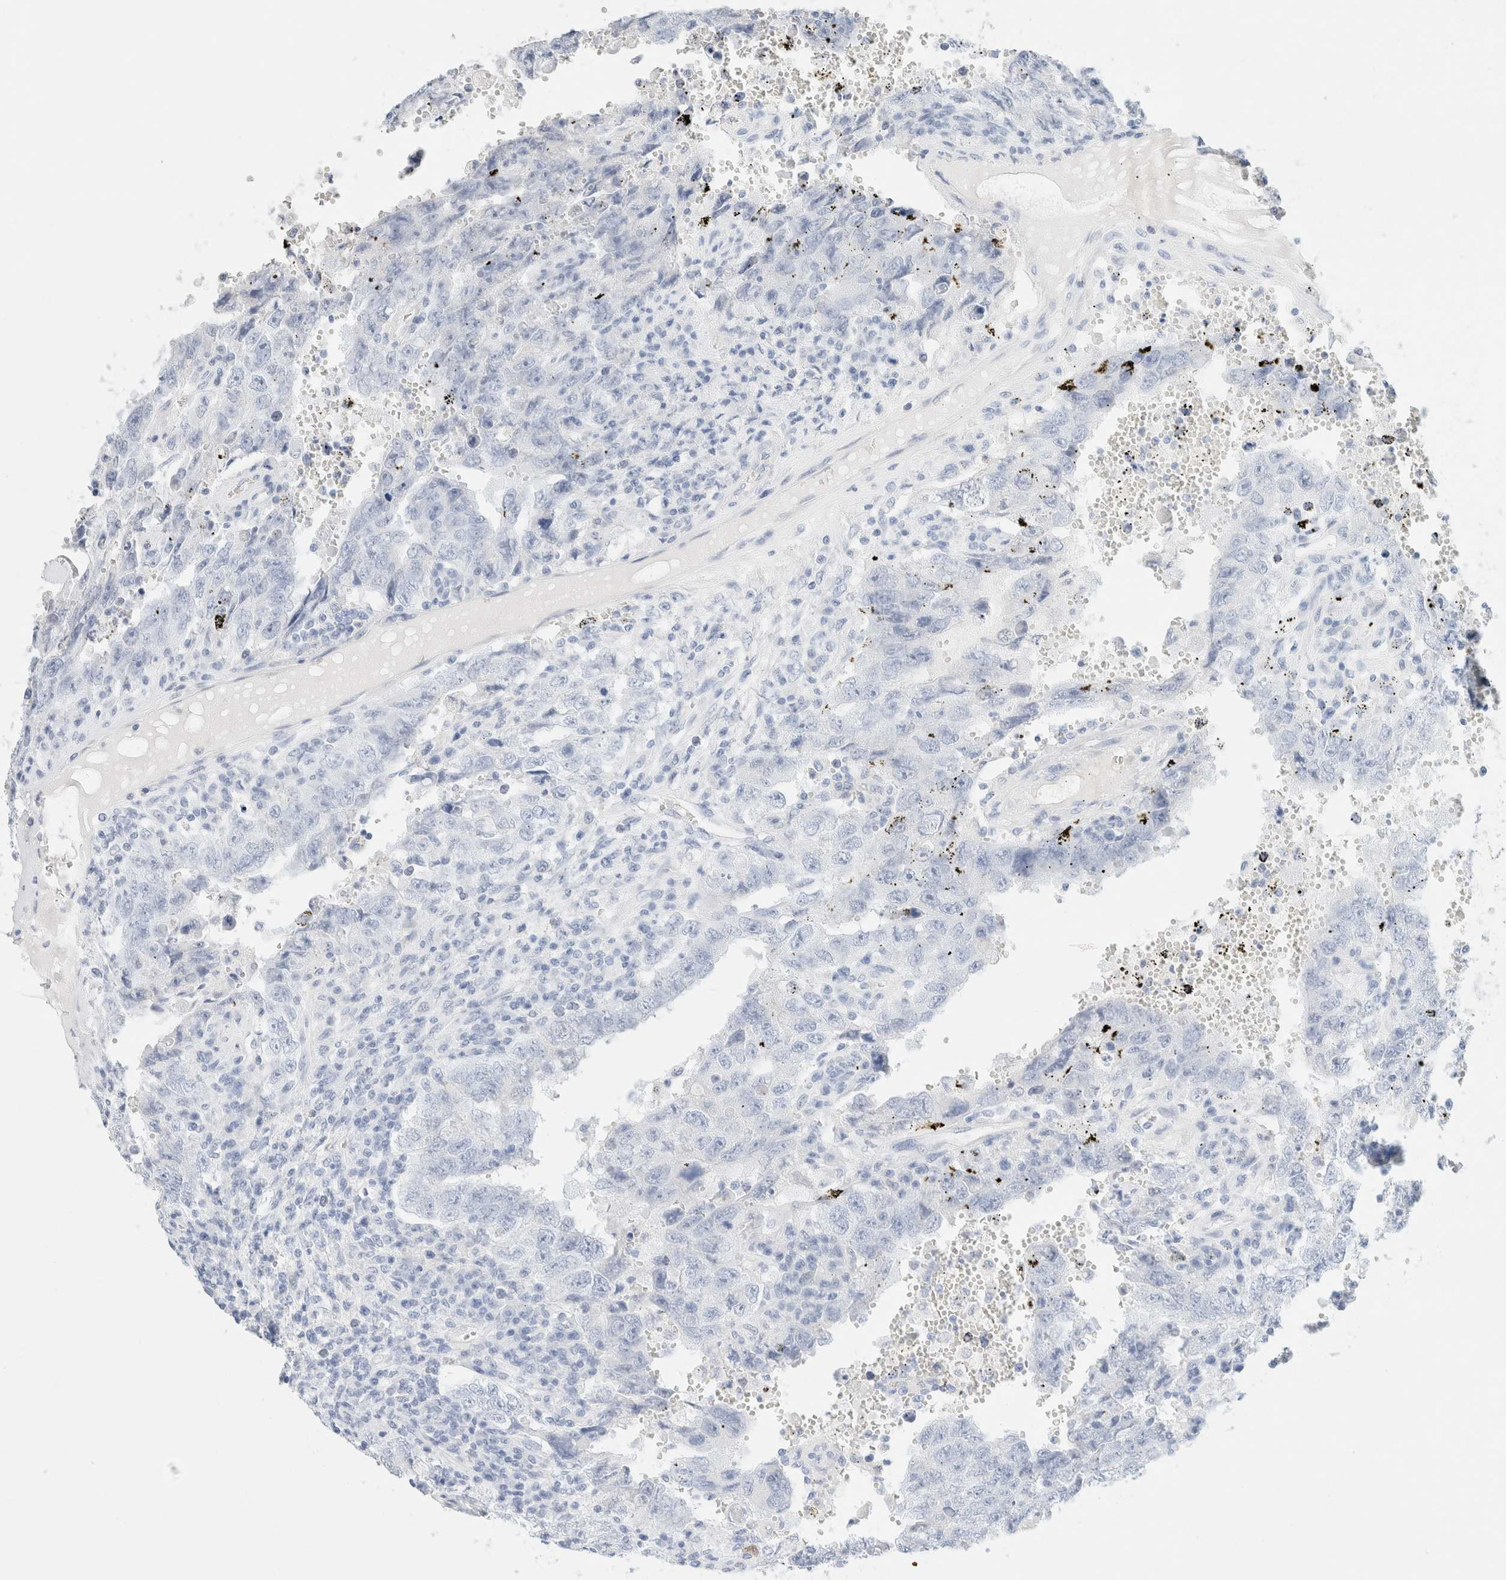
{"staining": {"intensity": "negative", "quantity": "none", "location": "none"}, "tissue": "testis cancer", "cell_type": "Tumor cells", "image_type": "cancer", "snomed": [{"axis": "morphology", "description": "Carcinoma, Embryonal, NOS"}, {"axis": "topography", "description": "Testis"}], "caption": "Tumor cells show no significant protein staining in testis embryonal carcinoma.", "gene": "DPYS", "patient": {"sex": "male", "age": 26}}